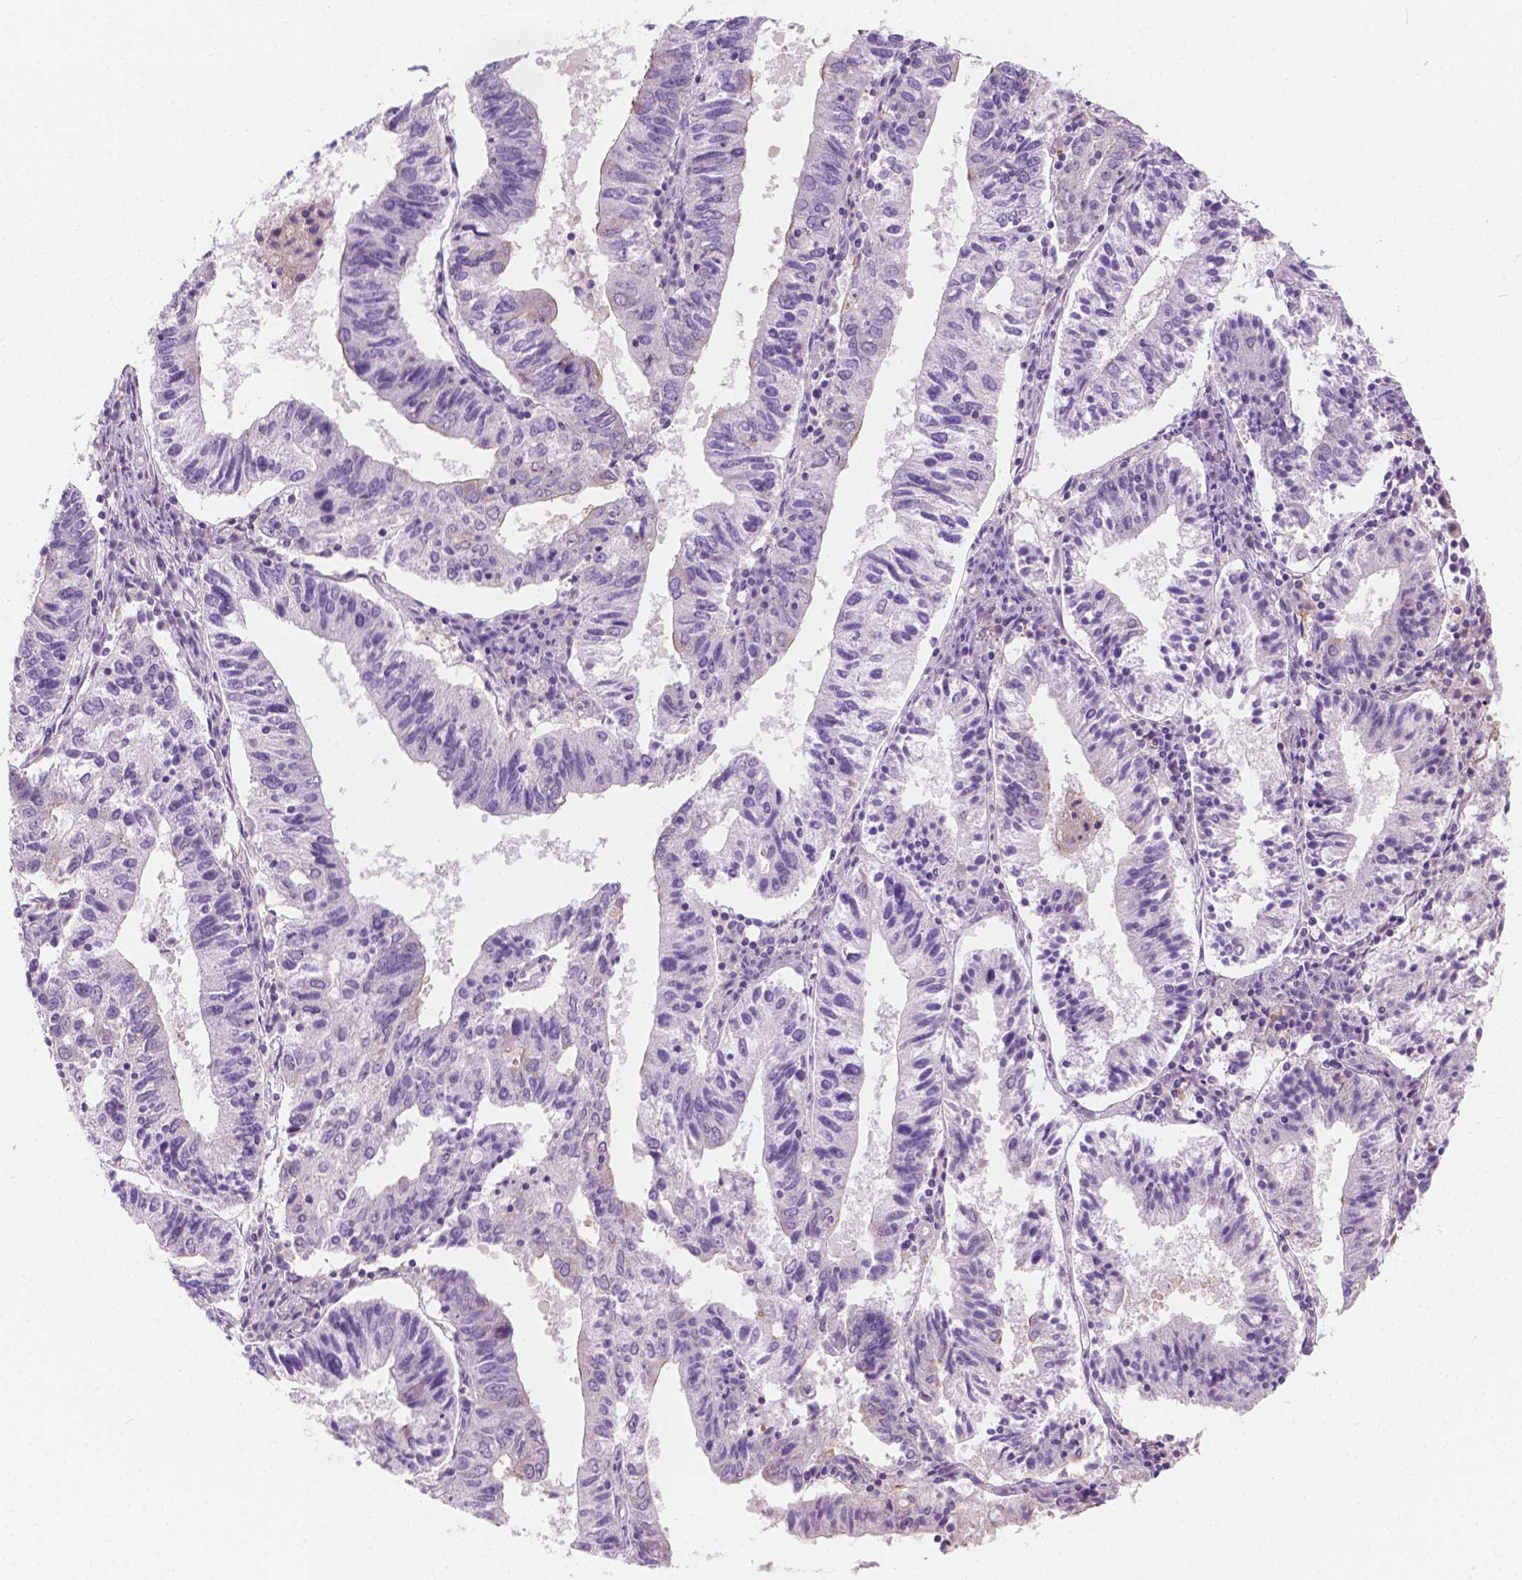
{"staining": {"intensity": "negative", "quantity": "none", "location": "none"}, "tissue": "endometrial cancer", "cell_type": "Tumor cells", "image_type": "cancer", "snomed": [{"axis": "morphology", "description": "Adenocarcinoma, NOS"}, {"axis": "topography", "description": "Endometrium"}], "caption": "A high-resolution image shows IHC staining of endometrial cancer, which reveals no significant positivity in tumor cells.", "gene": "SIRT2", "patient": {"sex": "female", "age": 82}}